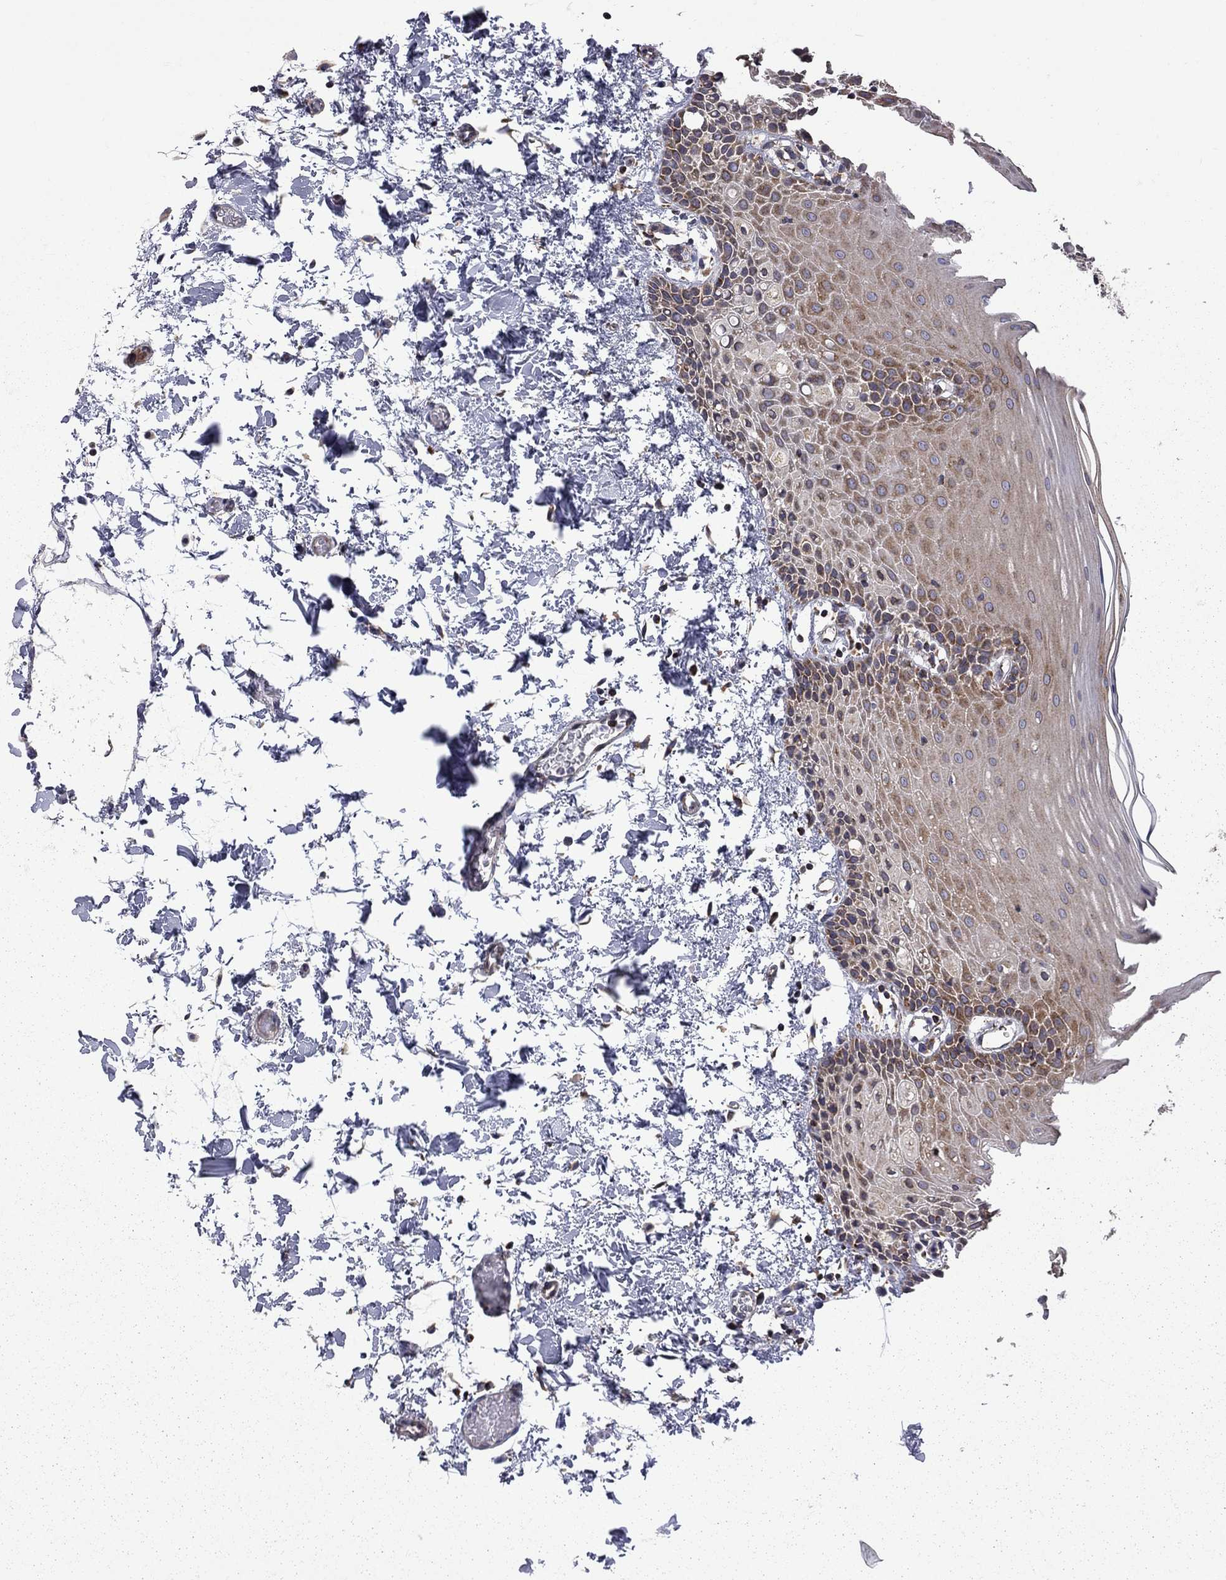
{"staining": {"intensity": "weak", "quantity": "25%-75%", "location": "cytoplasmic/membranous"}, "tissue": "oral mucosa", "cell_type": "Squamous epithelial cells", "image_type": "normal", "snomed": [{"axis": "morphology", "description": "Normal tissue, NOS"}, {"axis": "topography", "description": "Oral tissue"}], "caption": "The histopathology image displays immunohistochemical staining of normal oral mucosa. There is weak cytoplasmic/membranous staining is identified in approximately 25%-75% of squamous epithelial cells. (DAB = brown stain, brightfield microscopy at high magnification).", "gene": "CLPTM1", "patient": {"sex": "male", "age": 81}}